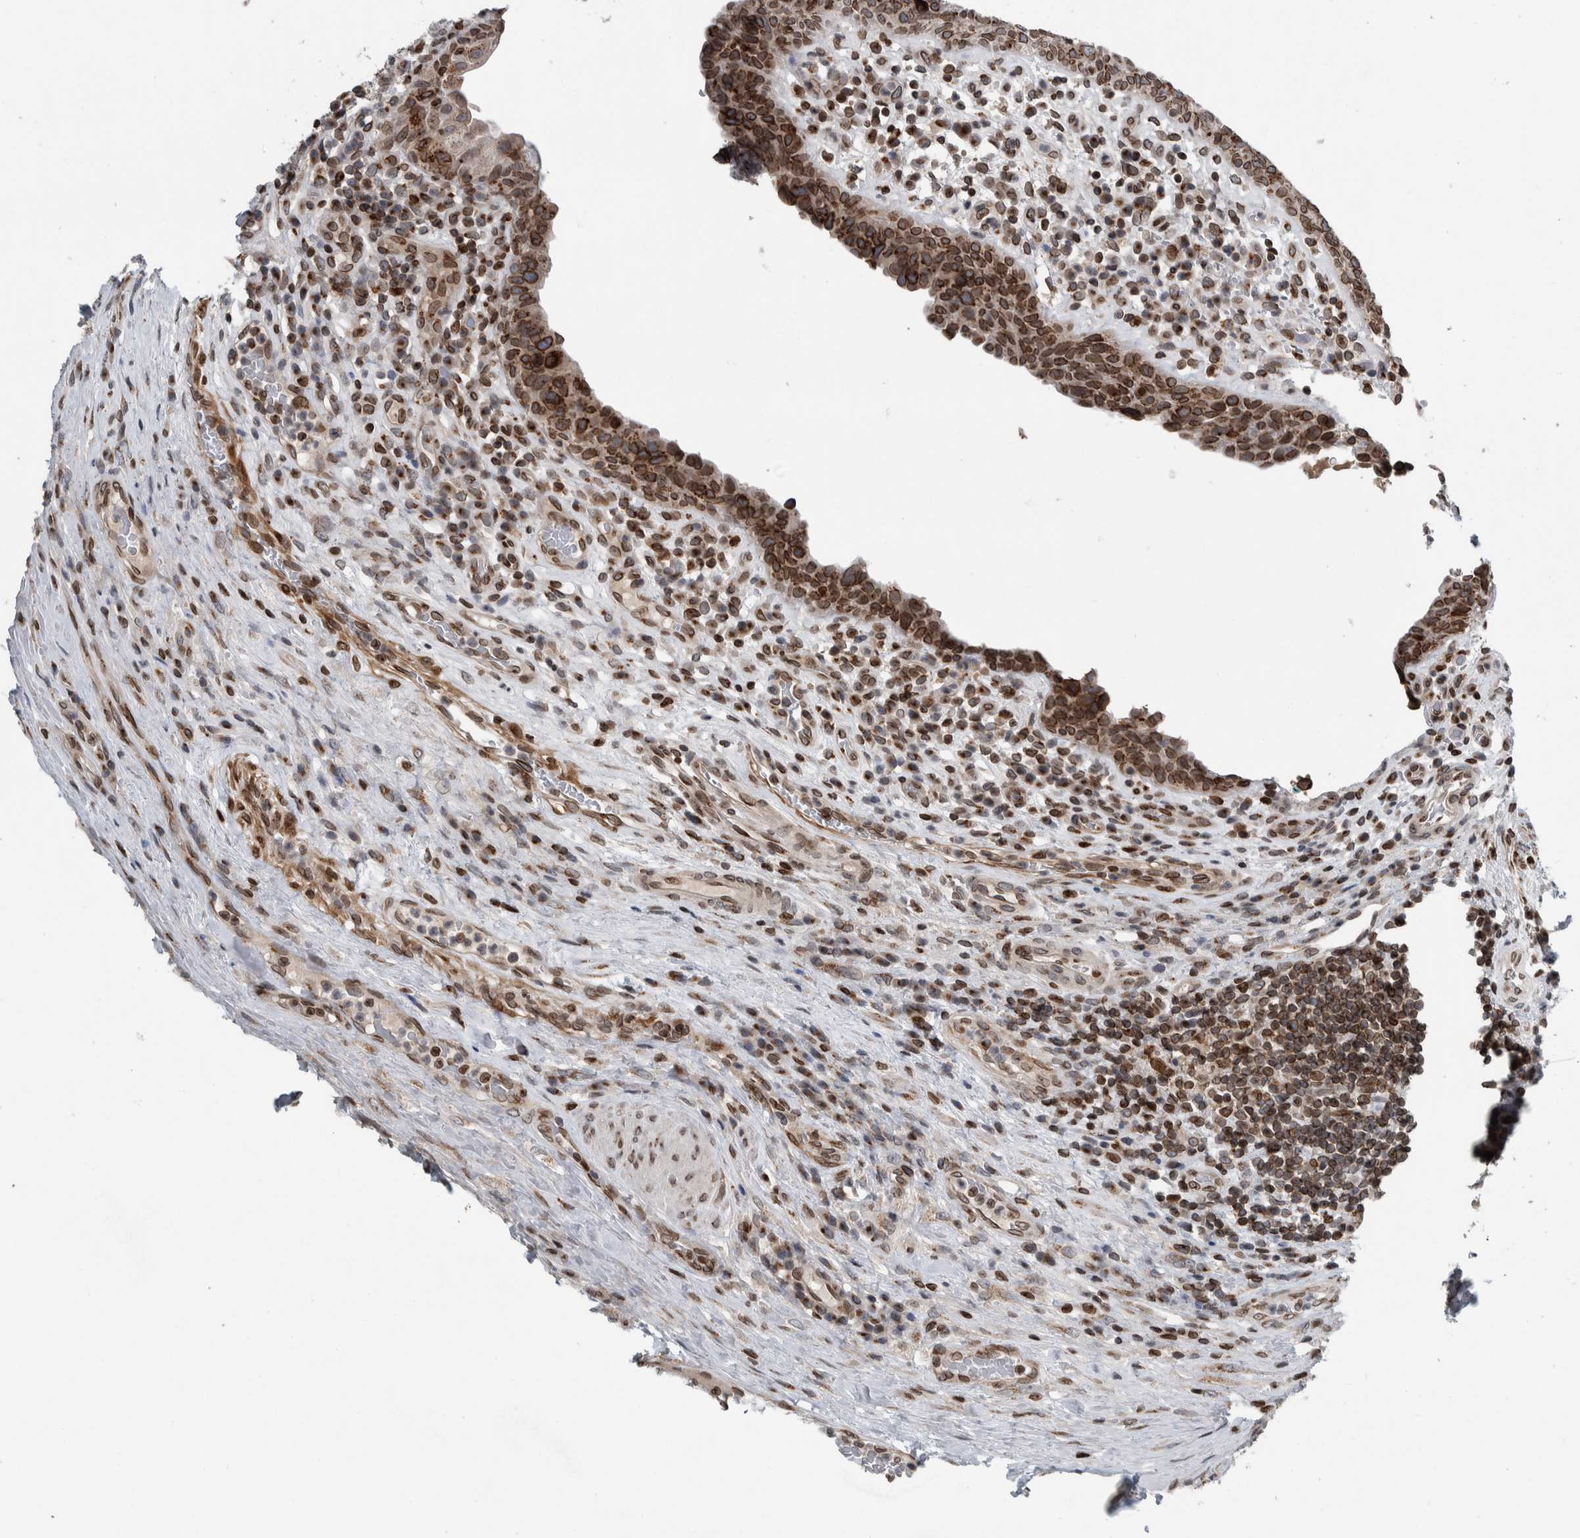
{"staining": {"intensity": "moderate", "quantity": ">75%", "location": "cytoplasmic/membranous,nuclear"}, "tissue": "urothelial cancer", "cell_type": "Tumor cells", "image_type": "cancer", "snomed": [{"axis": "morphology", "description": "Urothelial carcinoma, High grade"}, {"axis": "topography", "description": "Urinary bladder"}], "caption": "High-grade urothelial carcinoma was stained to show a protein in brown. There is medium levels of moderate cytoplasmic/membranous and nuclear expression in approximately >75% of tumor cells.", "gene": "FAM135B", "patient": {"sex": "female", "age": 82}}